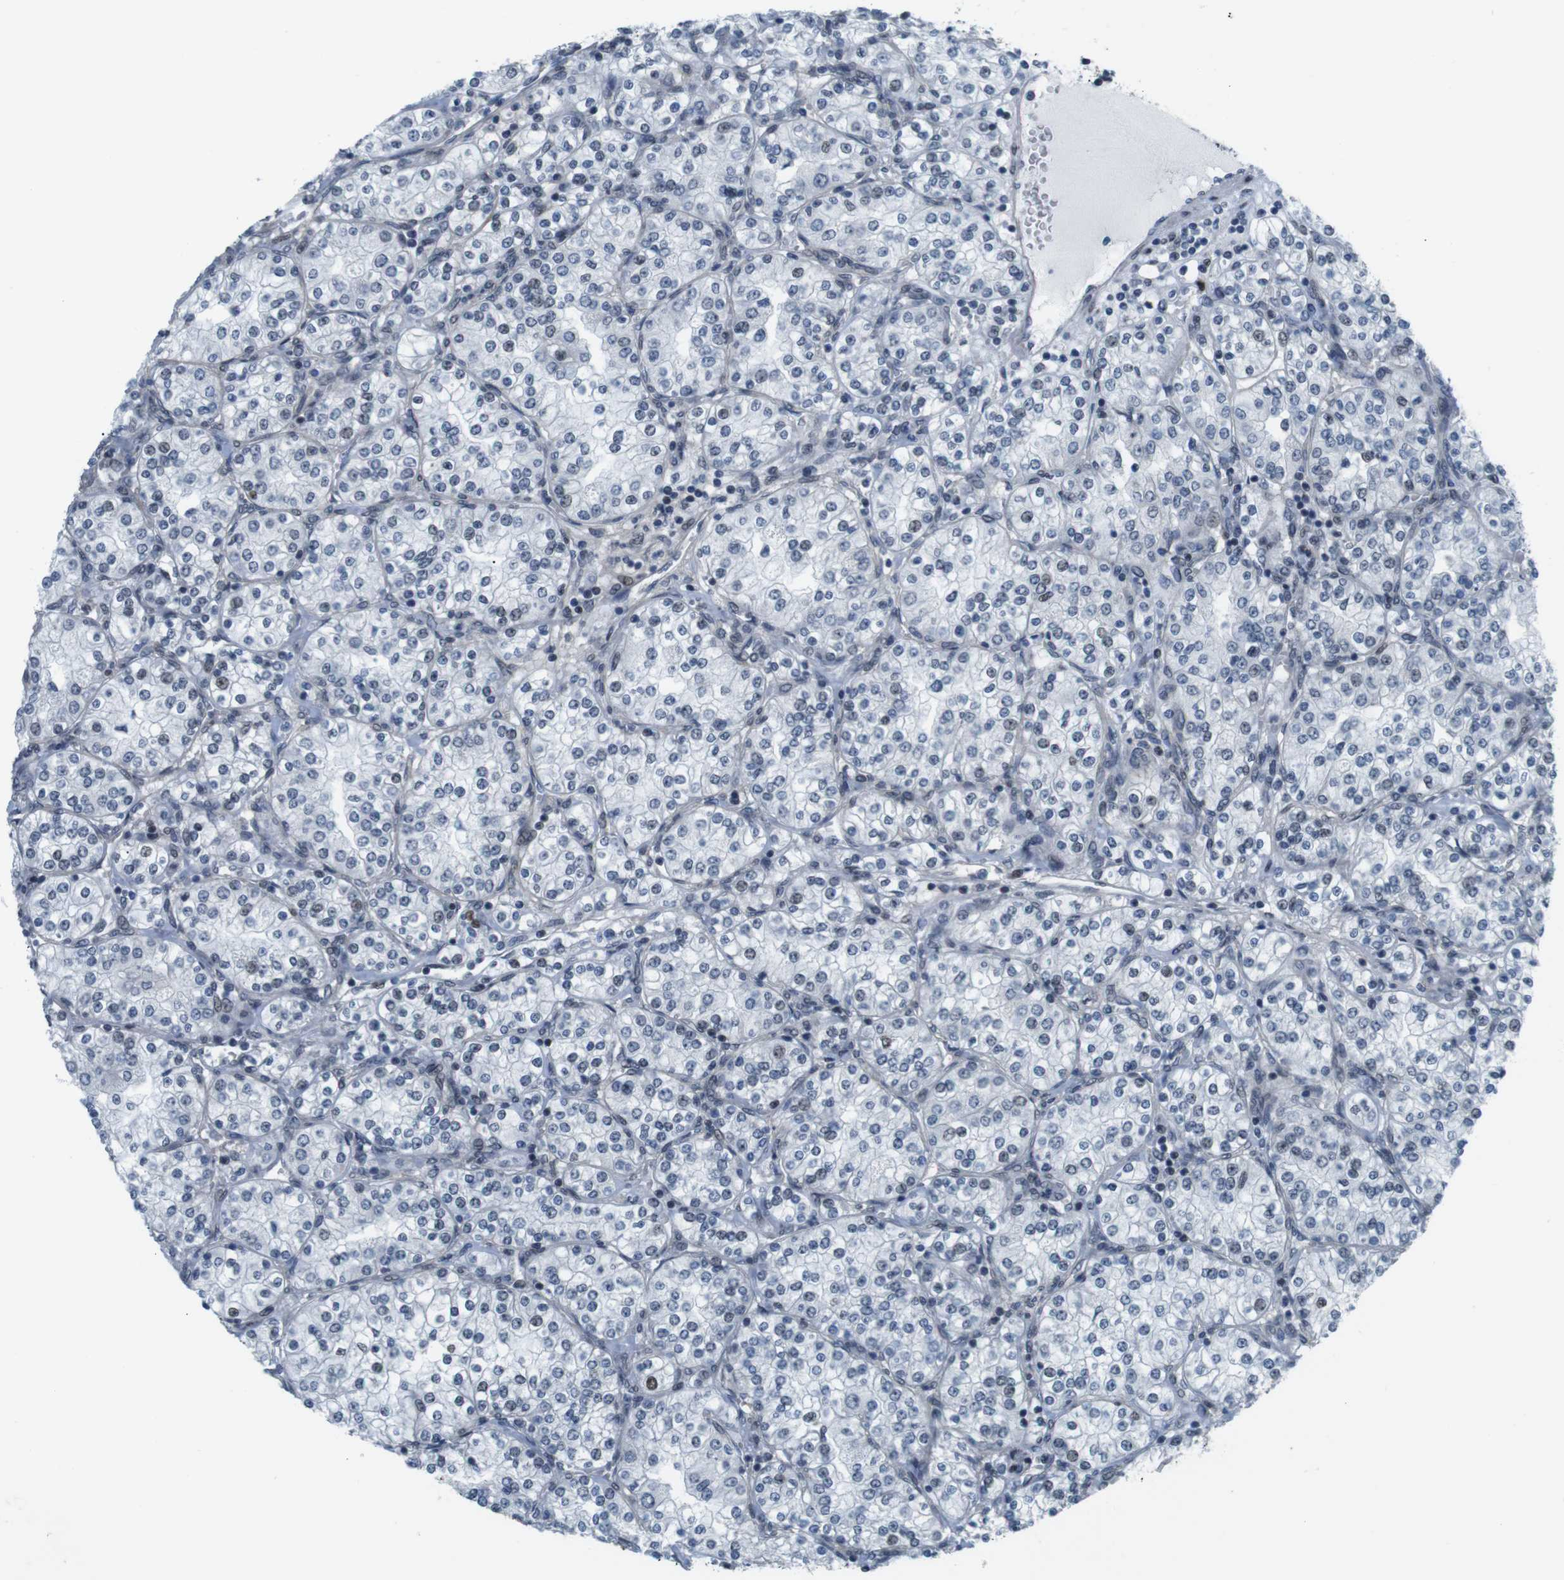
{"staining": {"intensity": "negative", "quantity": "none", "location": "none"}, "tissue": "renal cancer", "cell_type": "Tumor cells", "image_type": "cancer", "snomed": [{"axis": "morphology", "description": "Adenocarcinoma, NOS"}, {"axis": "topography", "description": "Kidney"}], "caption": "Image shows no protein expression in tumor cells of renal cancer (adenocarcinoma) tissue.", "gene": "SMCO2", "patient": {"sex": "male", "age": 77}}